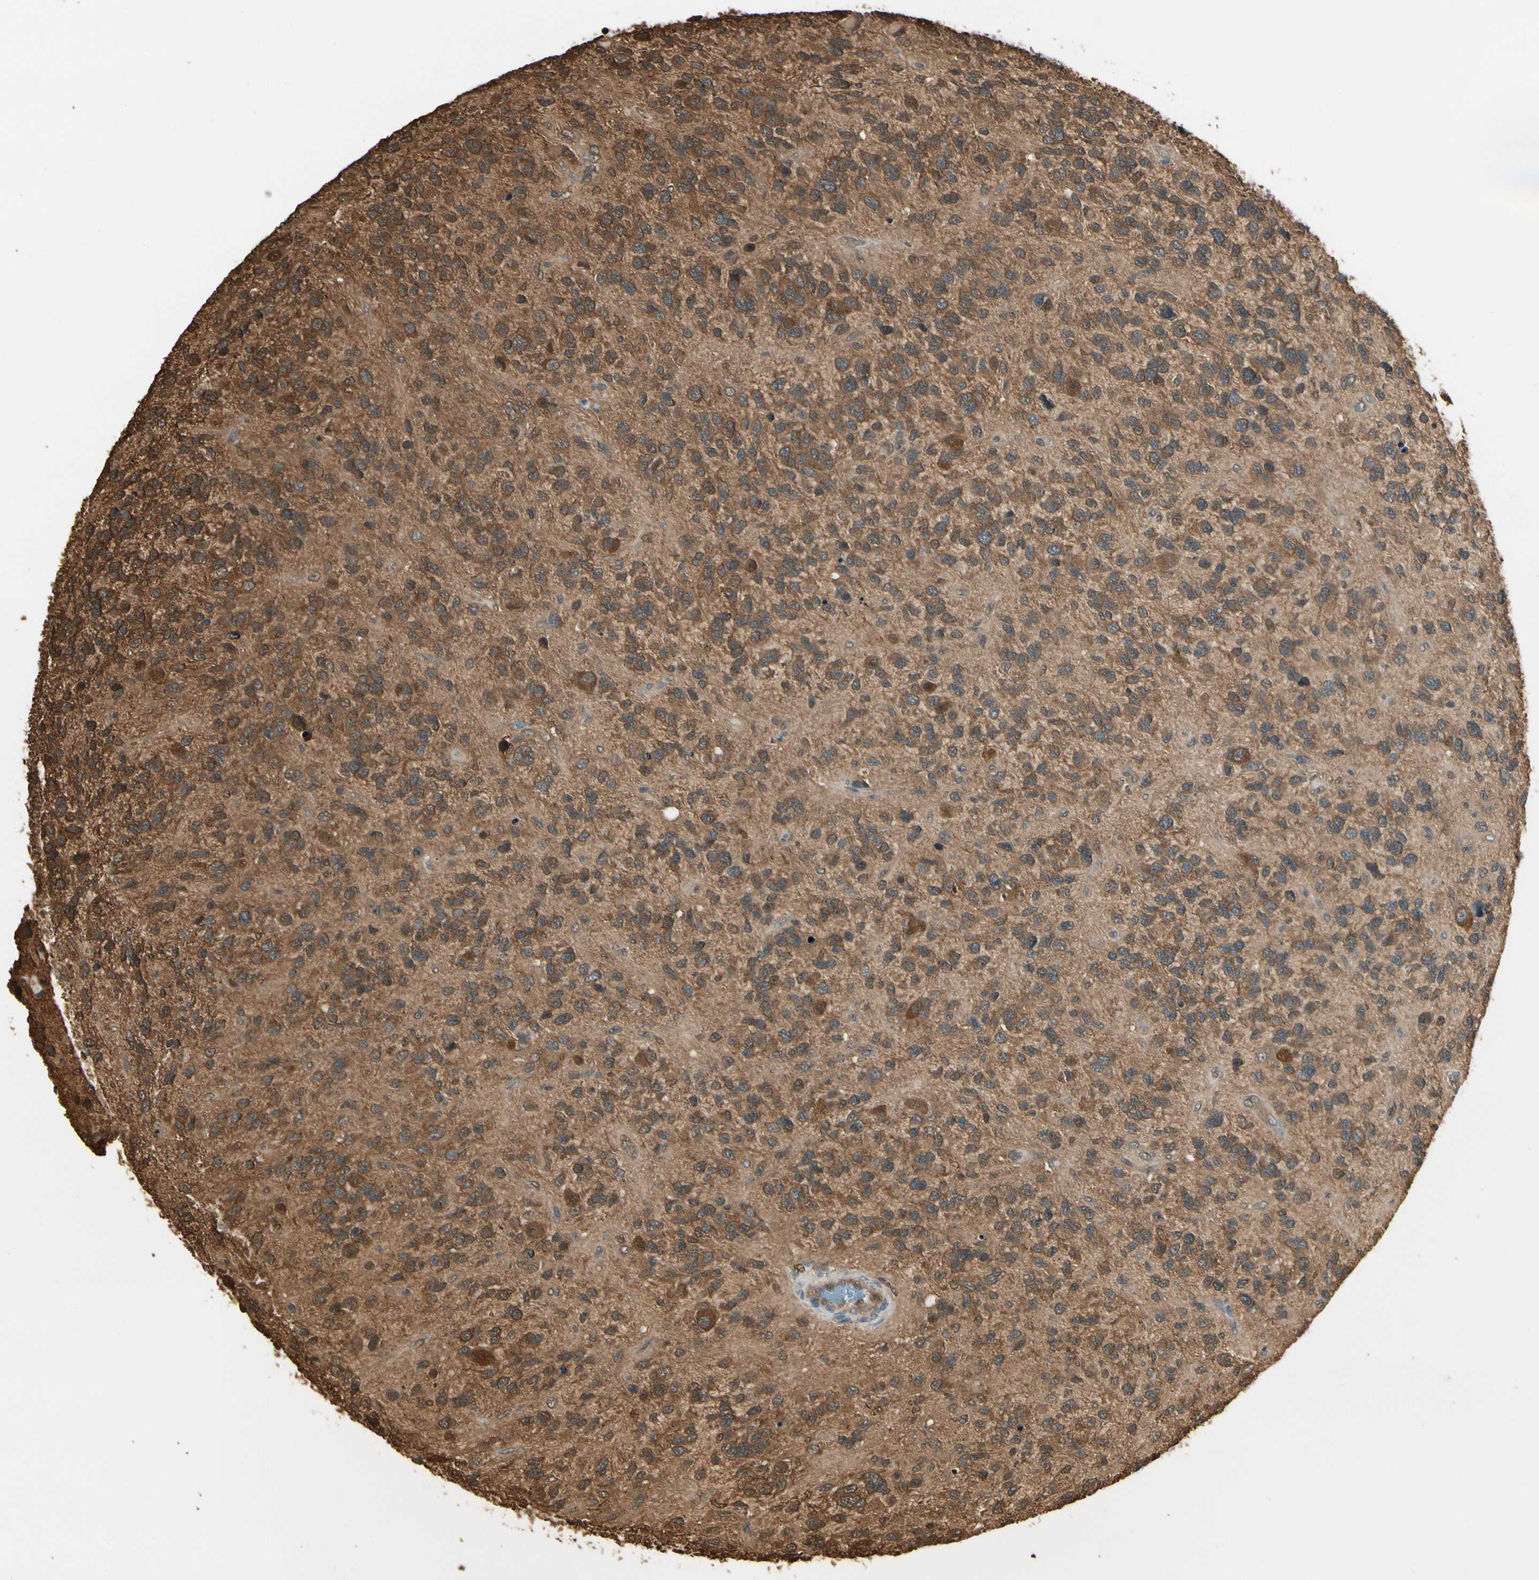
{"staining": {"intensity": "moderate", "quantity": ">75%", "location": "cytoplasmic/membranous"}, "tissue": "glioma", "cell_type": "Tumor cells", "image_type": "cancer", "snomed": [{"axis": "morphology", "description": "Glioma, malignant, High grade"}, {"axis": "topography", "description": "Brain"}], "caption": "Protein expression analysis of human malignant glioma (high-grade) reveals moderate cytoplasmic/membranous expression in about >75% of tumor cells.", "gene": "YWHAE", "patient": {"sex": "female", "age": 58}}